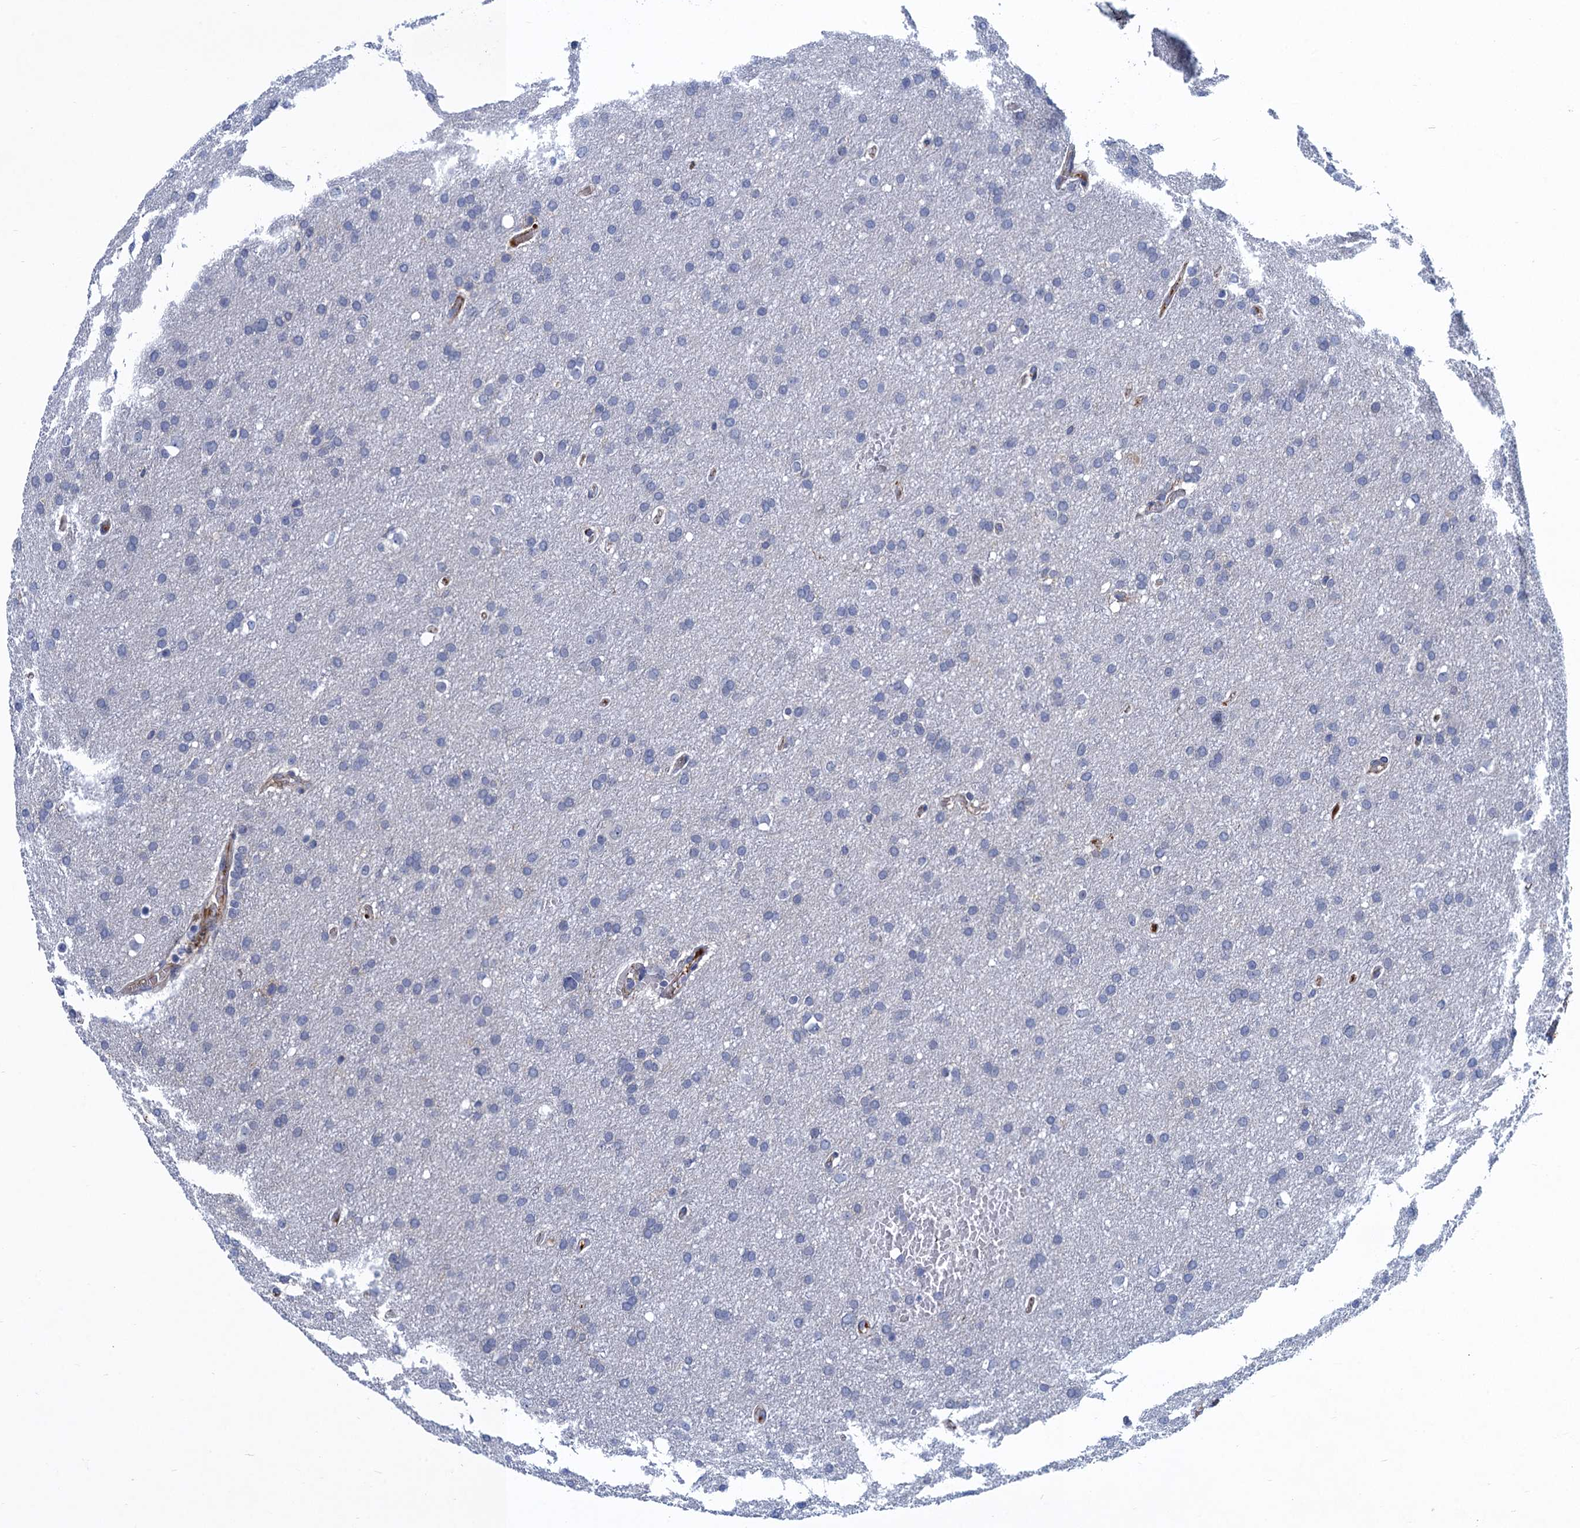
{"staining": {"intensity": "negative", "quantity": "none", "location": "none"}, "tissue": "glioma", "cell_type": "Tumor cells", "image_type": "cancer", "snomed": [{"axis": "morphology", "description": "Glioma, malignant, High grade"}, {"axis": "topography", "description": "Cerebral cortex"}], "caption": "The histopathology image displays no staining of tumor cells in glioma.", "gene": "DNHD1", "patient": {"sex": "female", "age": 36}}